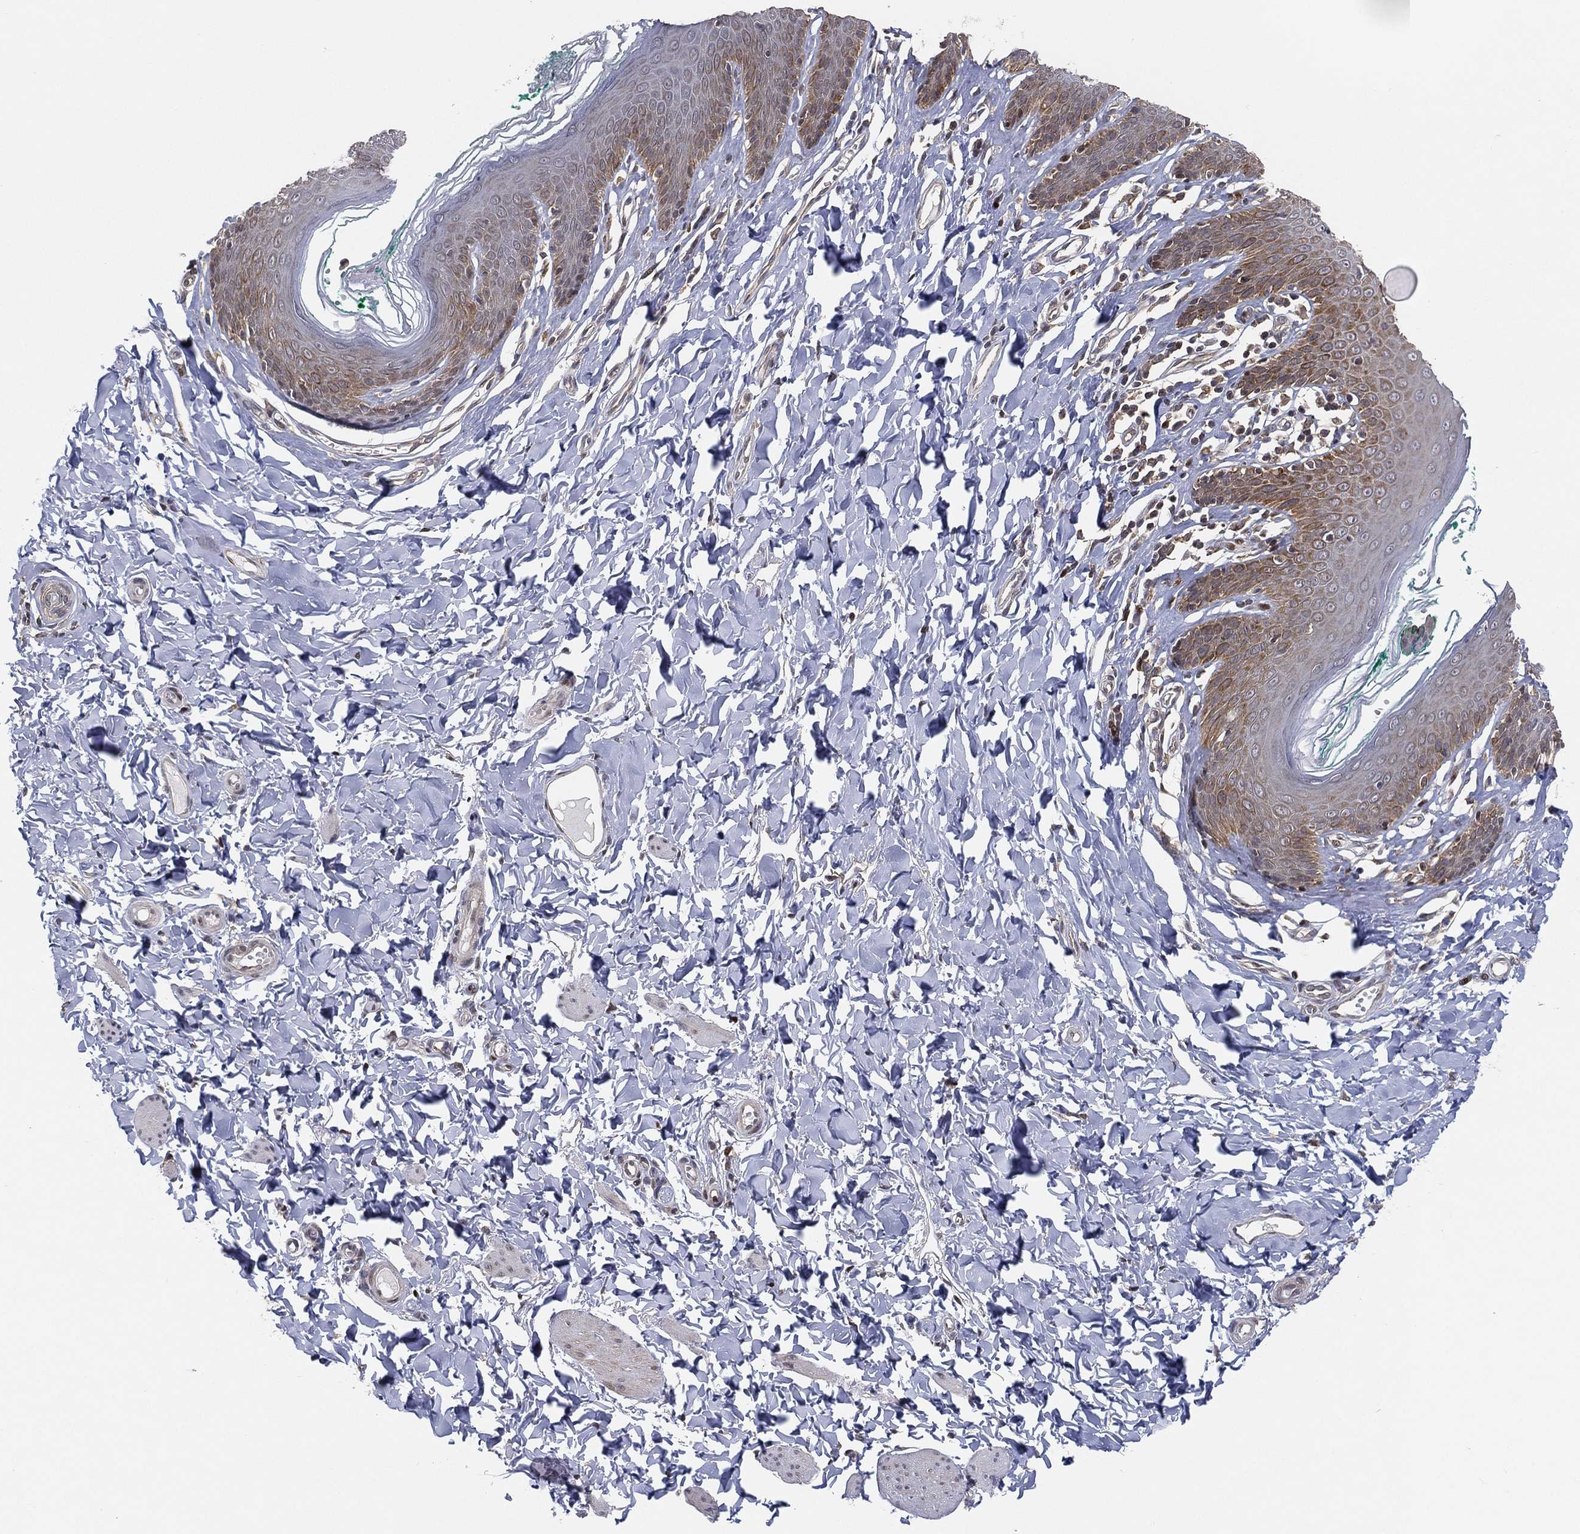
{"staining": {"intensity": "moderate", "quantity": ">75%", "location": "cytoplasmic/membranous"}, "tissue": "skin", "cell_type": "Epidermal cells", "image_type": "normal", "snomed": [{"axis": "morphology", "description": "Normal tissue, NOS"}, {"axis": "topography", "description": "Vulva"}], "caption": "The image exhibits immunohistochemical staining of normal skin. There is moderate cytoplasmic/membranous expression is appreciated in approximately >75% of epidermal cells. Nuclei are stained in blue.", "gene": "TMTC4", "patient": {"sex": "female", "age": 66}}